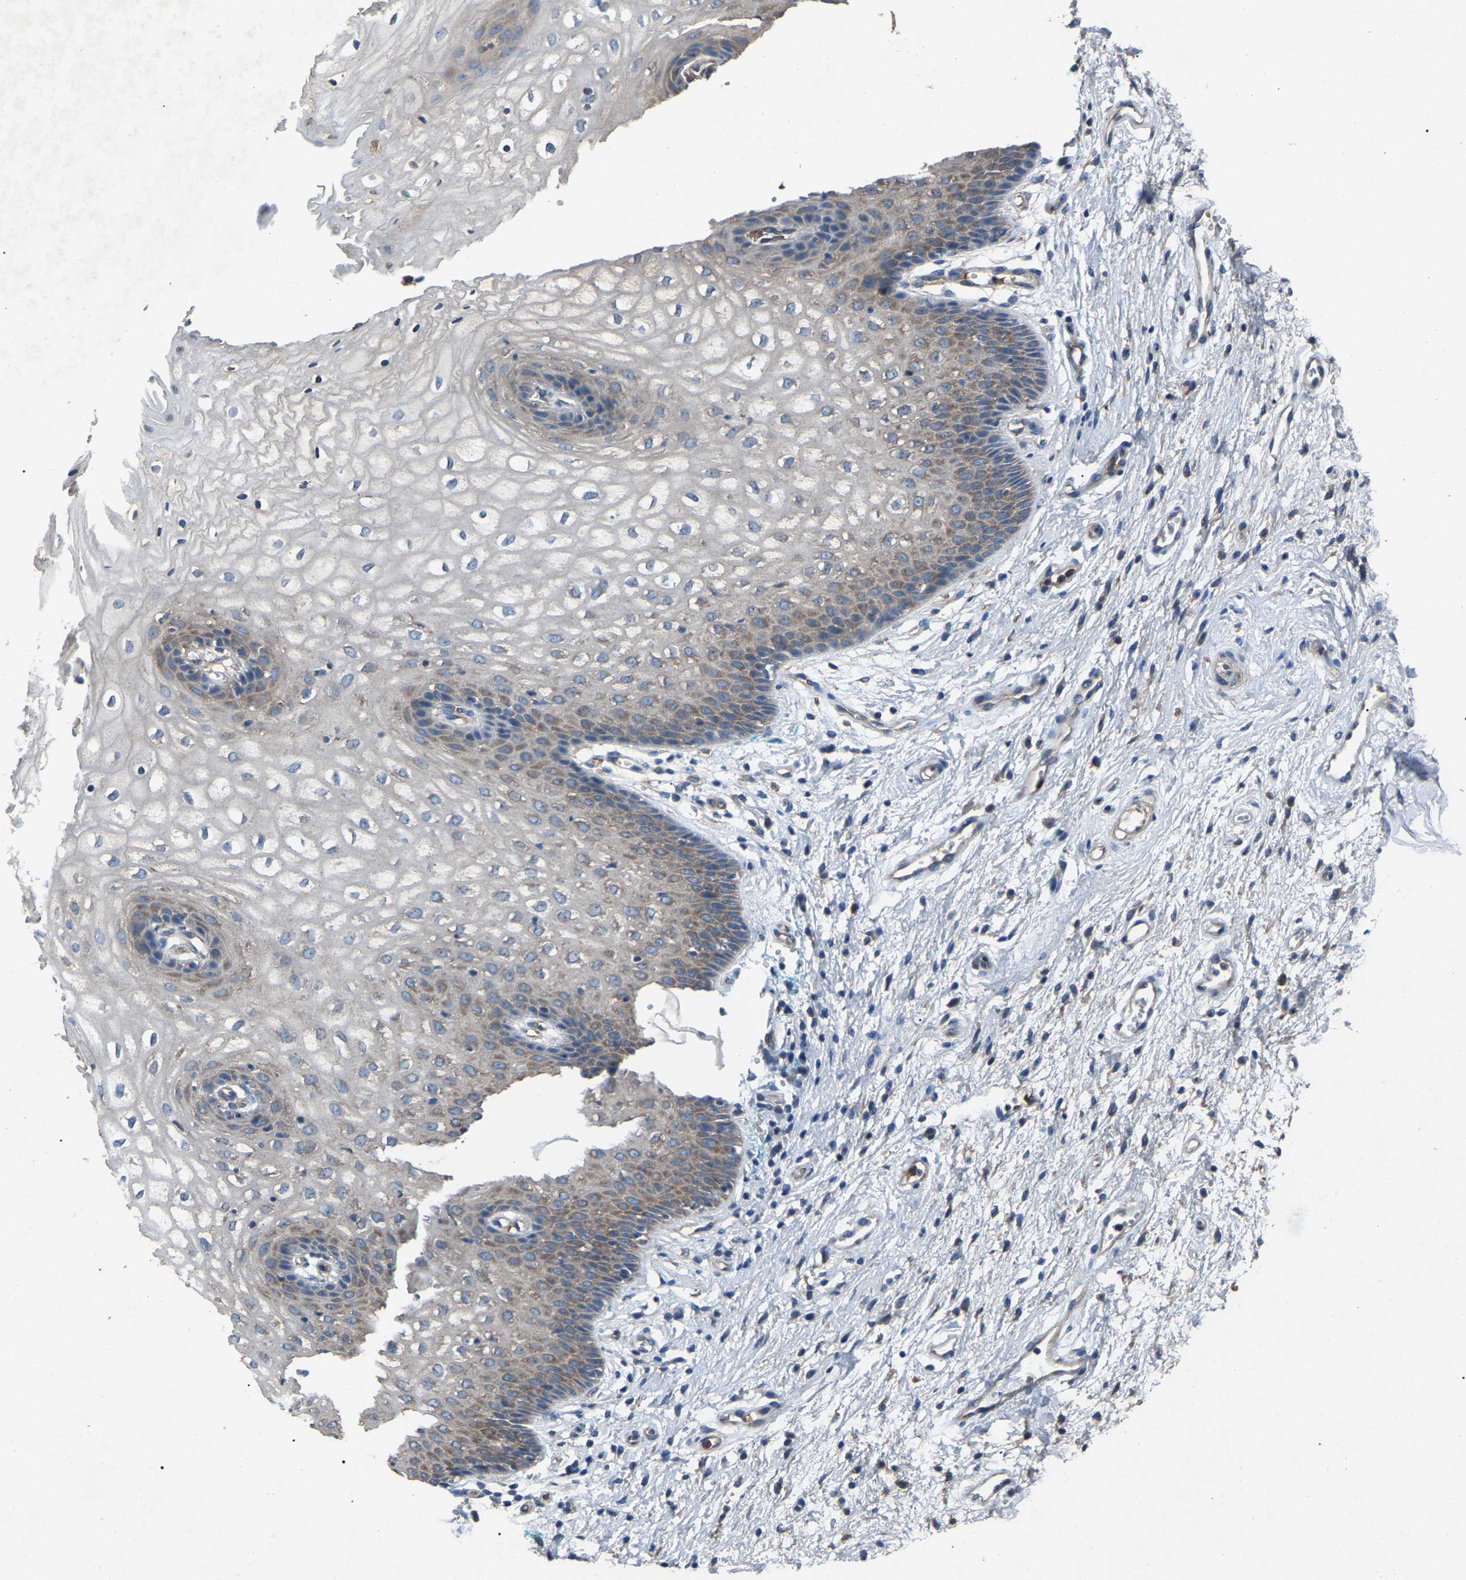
{"staining": {"intensity": "moderate", "quantity": "<25%", "location": "cytoplasmic/membranous"}, "tissue": "vagina", "cell_type": "Squamous epithelial cells", "image_type": "normal", "snomed": [{"axis": "morphology", "description": "Normal tissue, NOS"}, {"axis": "topography", "description": "Vagina"}], "caption": "Immunohistochemistry (IHC) of normal human vagina exhibits low levels of moderate cytoplasmic/membranous positivity in approximately <25% of squamous epithelial cells. Nuclei are stained in blue.", "gene": "AIMP1", "patient": {"sex": "female", "age": 34}}